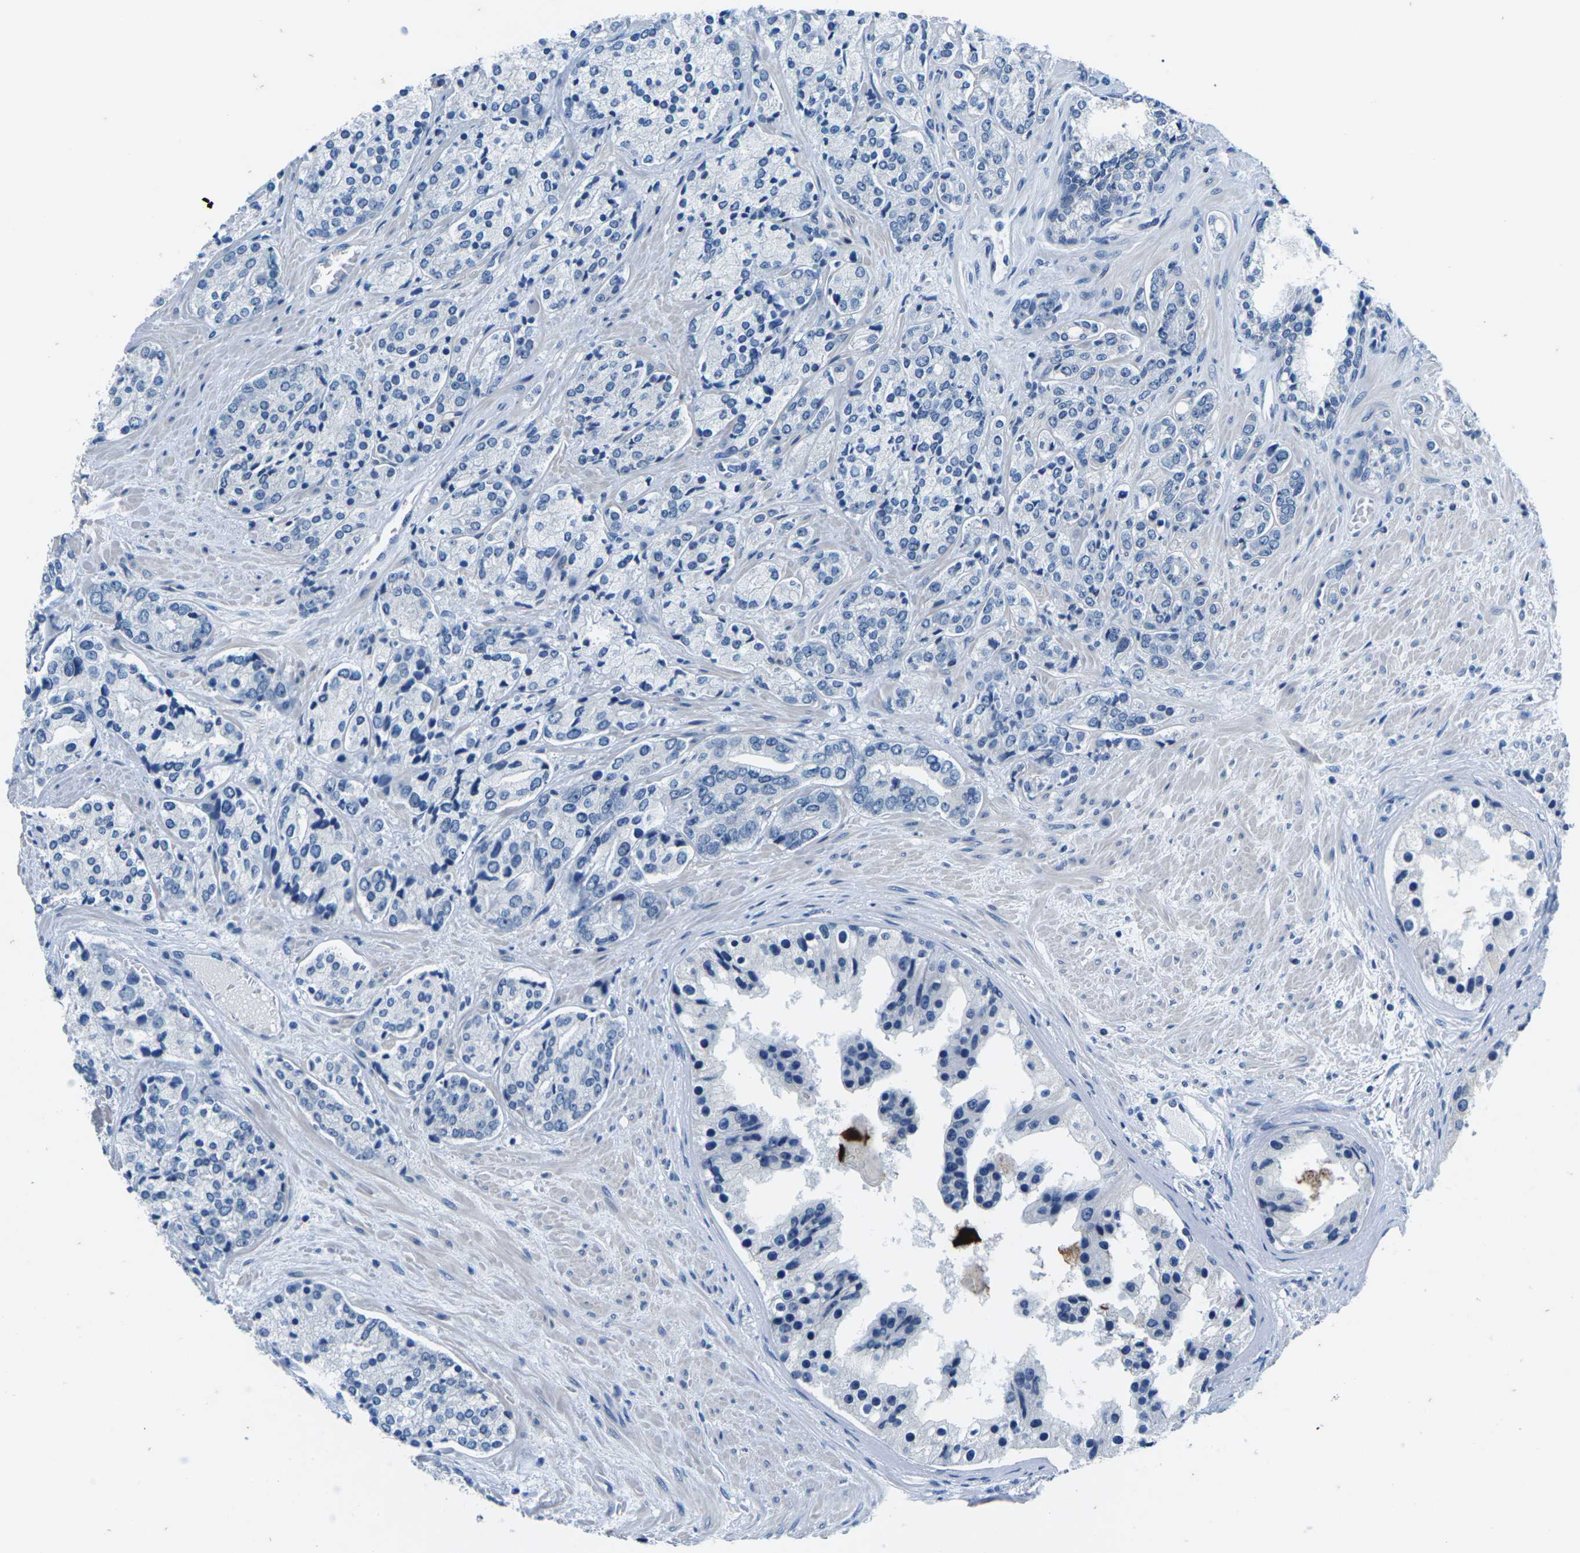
{"staining": {"intensity": "negative", "quantity": "none", "location": "none"}, "tissue": "prostate cancer", "cell_type": "Tumor cells", "image_type": "cancer", "snomed": [{"axis": "morphology", "description": "Adenocarcinoma, High grade"}, {"axis": "topography", "description": "Prostate"}], "caption": "Tumor cells show no significant protein staining in prostate cancer (adenocarcinoma (high-grade)).", "gene": "UMOD", "patient": {"sex": "male", "age": 71}}